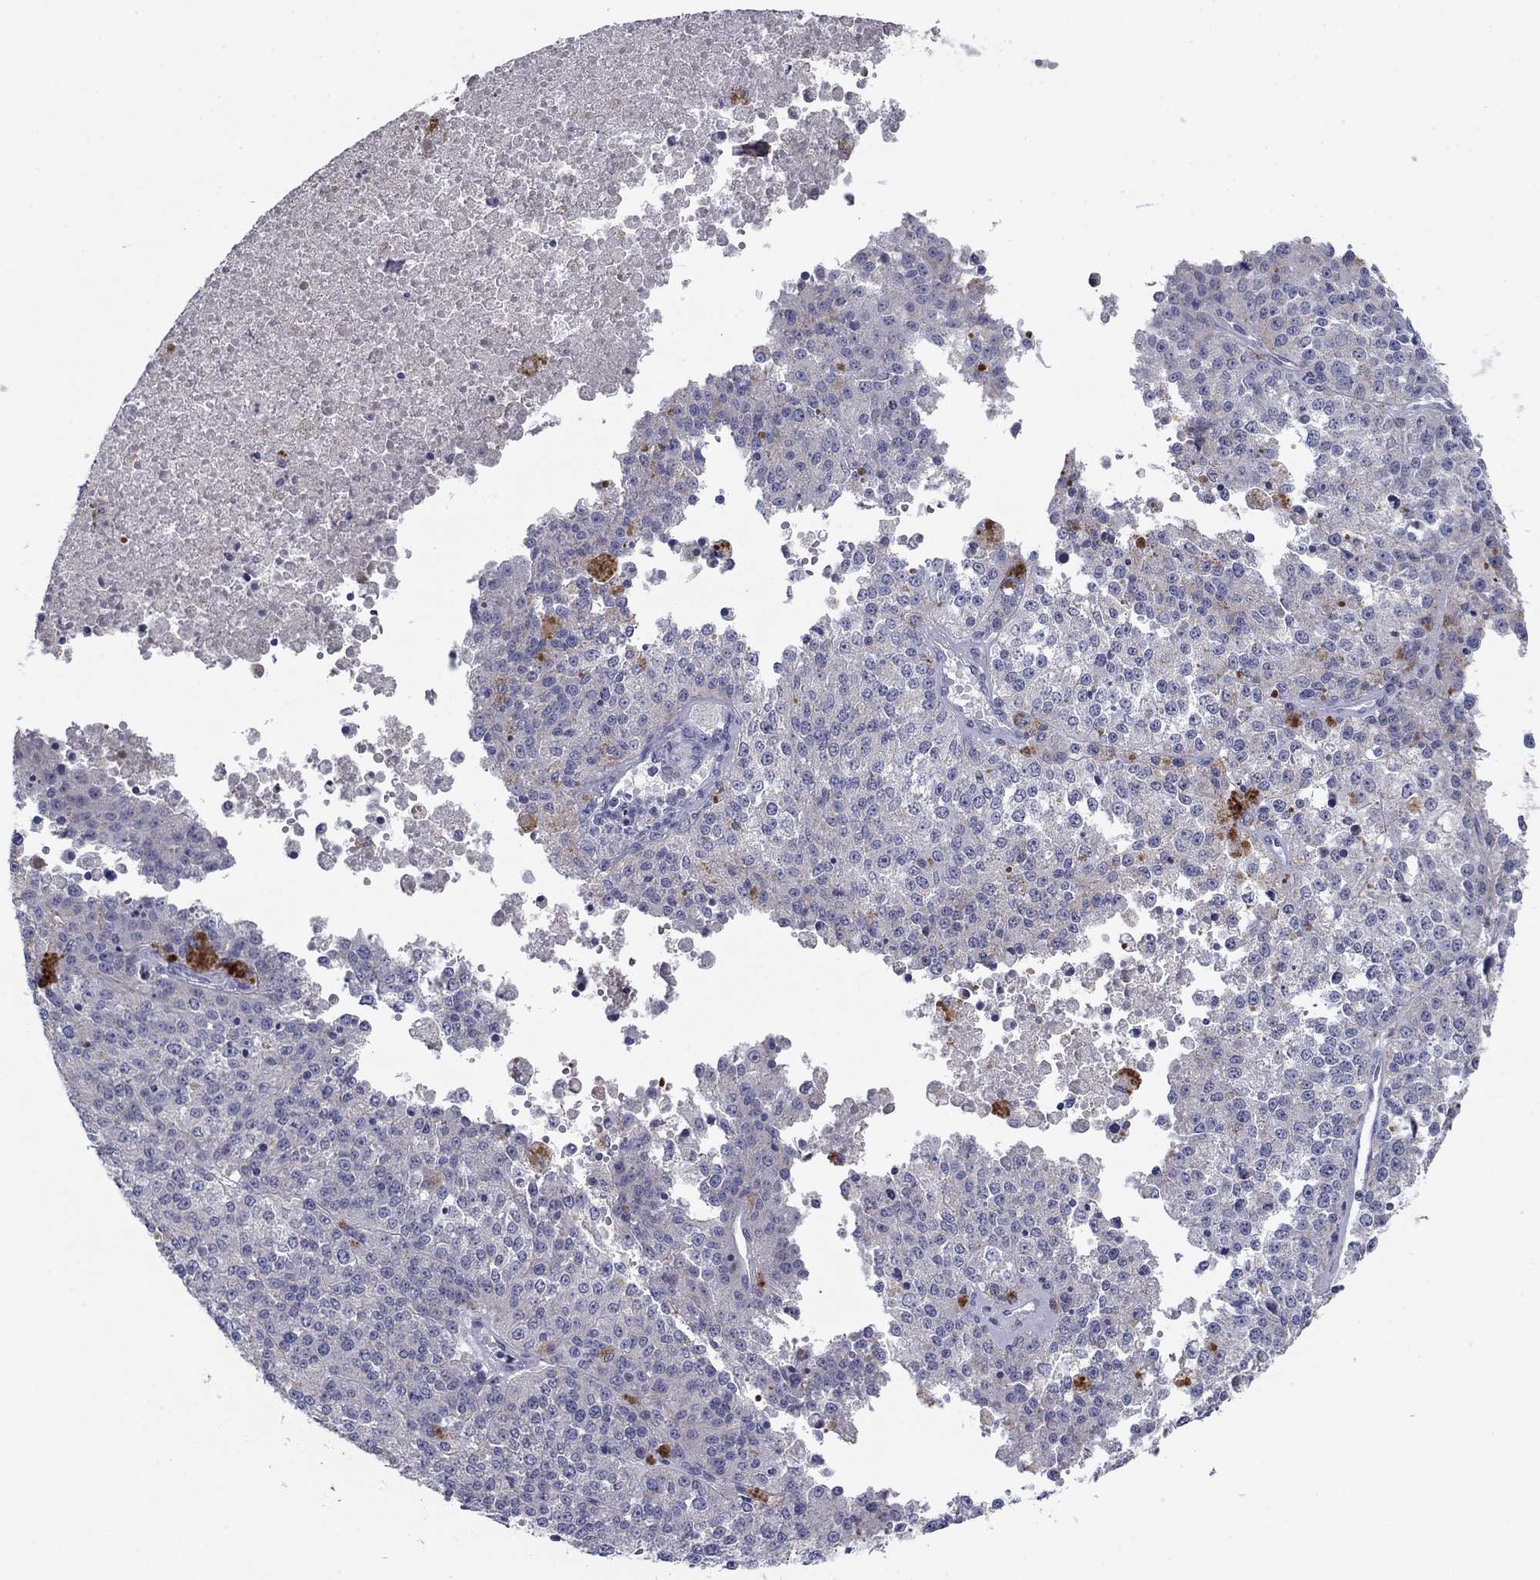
{"staining": {"intensity": "negative", "quantity": "none", "location": "none"}, "tissue": "melanoma", "cell_type": "Tumor cells", "image_type": "cancer", "snomed": [{"axis": "morphology", "description": "Malignant melanoma, Metastatic site"}, {"axis": "topography", "description": "Lymph node"}], "caption": "Human malignant melanoma (metastatic site) stained for a protein using immunohistochemistry reveals no positivity in tumor cells.", "gene": "CNTNAP4", "patient": {"sex": "female", "age": 64}}